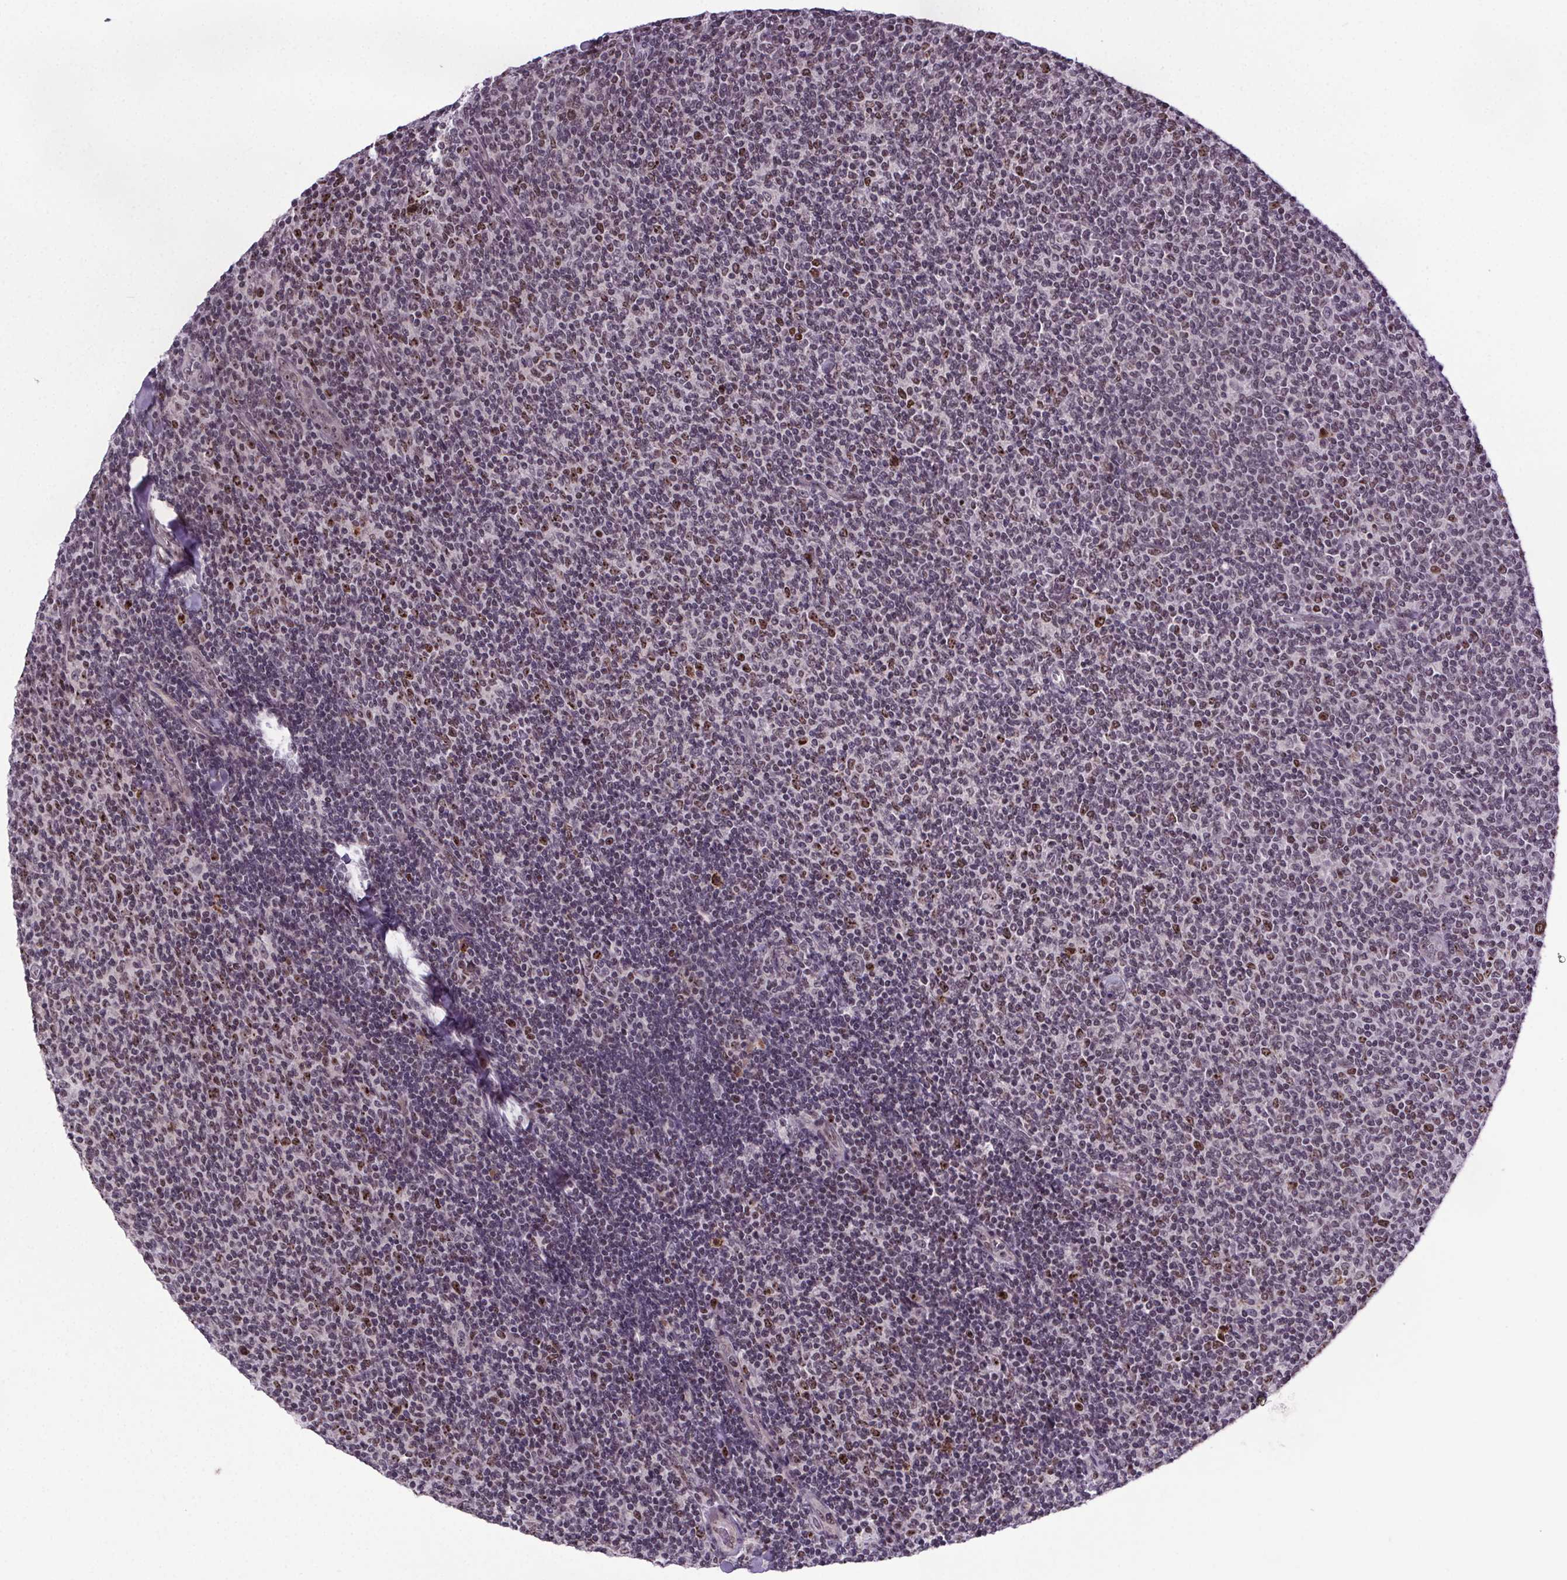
{"staining": {"intensity": "moderate", "quantity": "<25%", "location": "nuclear"}, "tissue": "lymphoma", "cell_type": "Tumor cells", "image_type": "cancer", "snomed": [{"axis": "morphology", "description": "Malignant lymphoma, non-Hodgkin's type, Low grade"}, {"axis": "topography", "description": "Lymph node"}], "caption": "Immunohistochemistry (IHC) micrograph of neoplastic tissue: lymphoma stained using IHC displays low levels of moderate protein expression localized specifically in the nuclear of tumor cells, appearing as a nuclear brown color.", "gene": "ATMIN", "patient": {"sex": "male", "age": 52}}